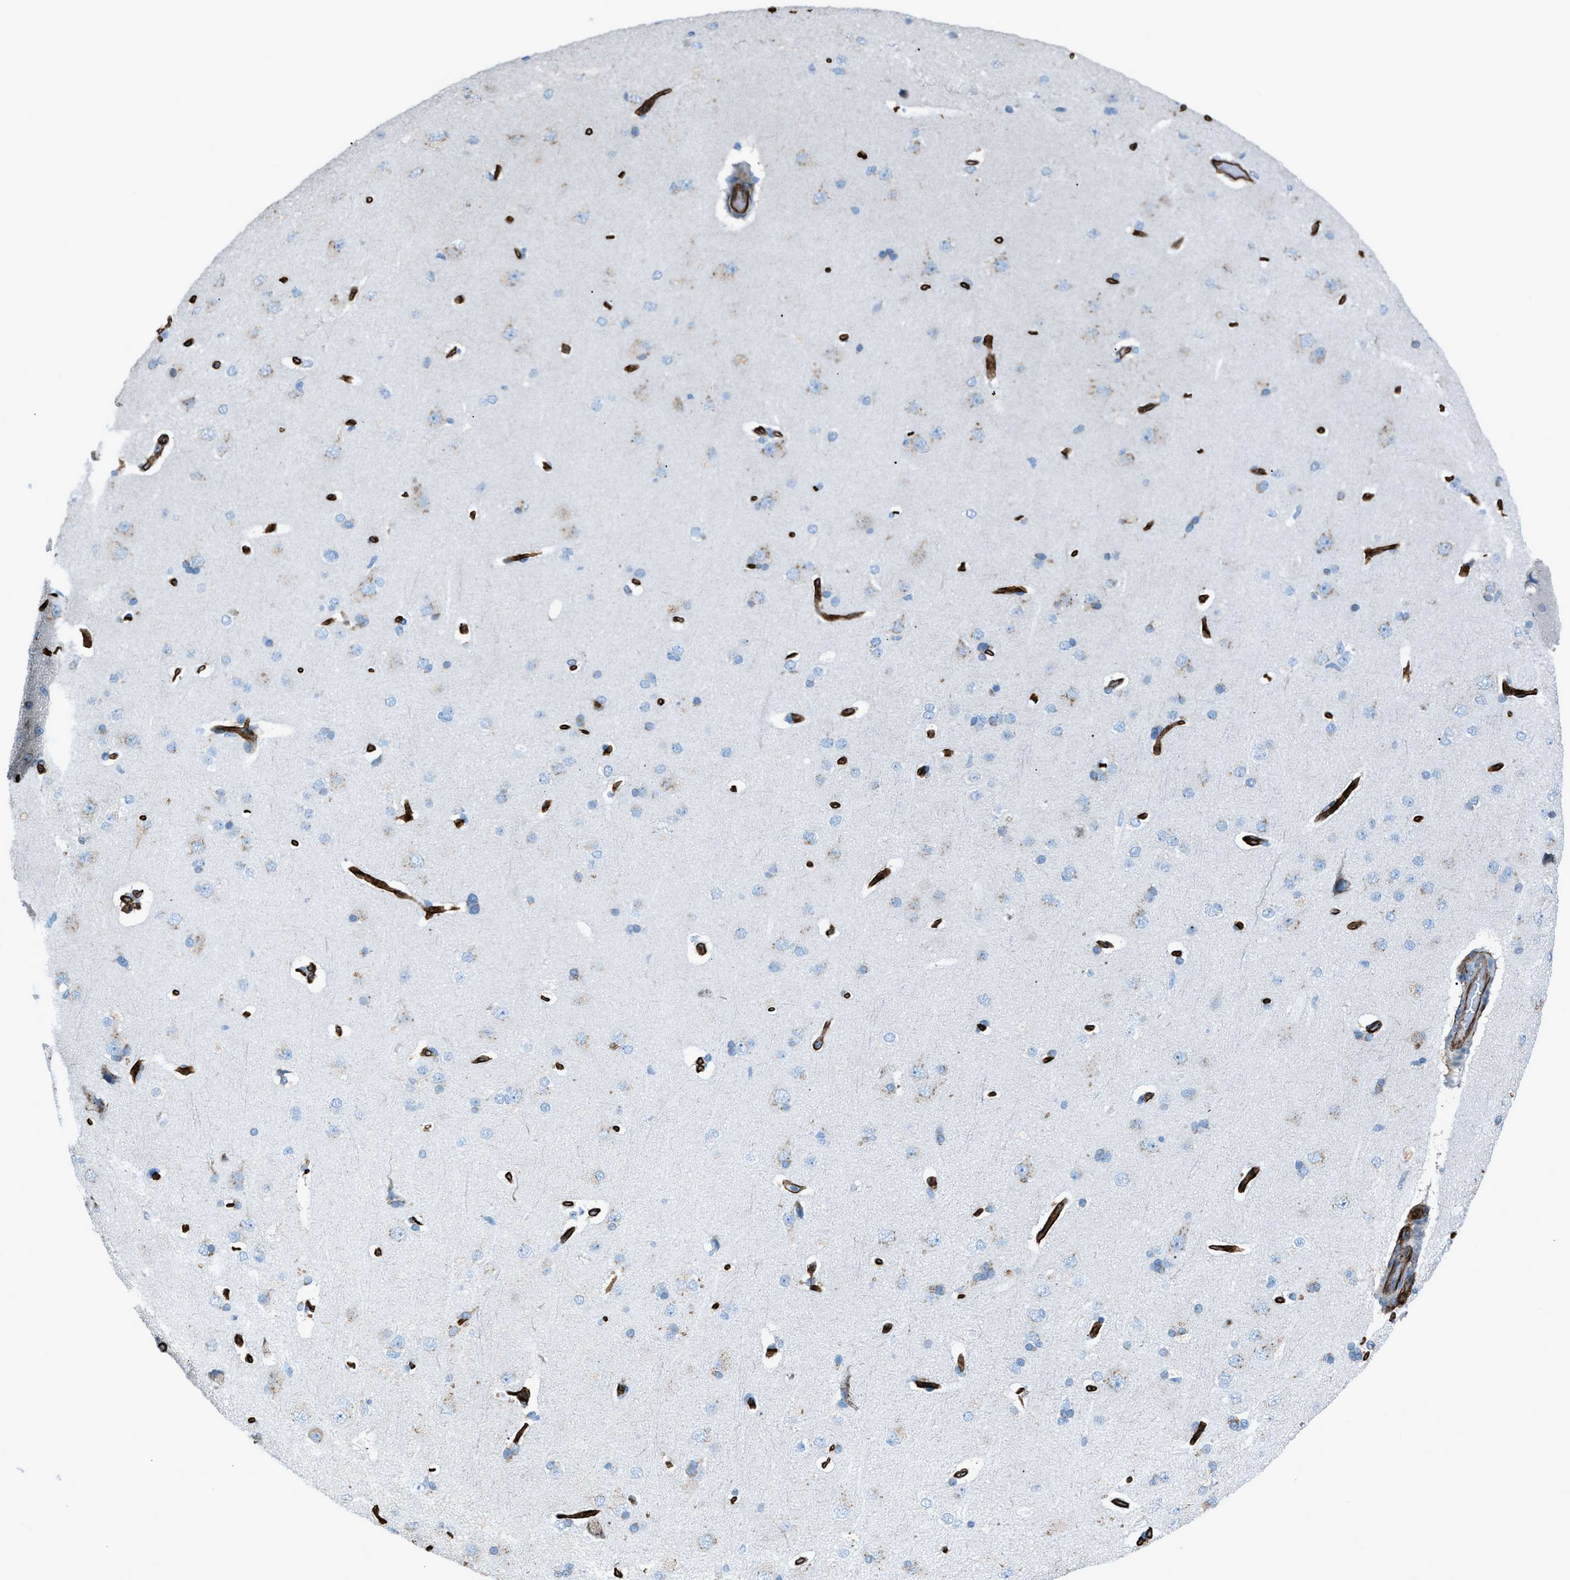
{"staining": {"intensity": "strong", "quantity": ">75%", "location": "cytoplasmic/membranous"}, "tissue": "cerebral cortex", "cell_type": "Endothelial cells", "image_type": "normal", "snomed": [{"axis": "morphology", "description": "Normal tissue, NOS"}, {"axis": "topography", "description": "Cerebral cortex"}], "caption": "Cerebral cortex stained with DAB IHC demonstrates high levels of strong cytoplasmic/membranous expression in about >75% of endothelial cells.", "gene": "SLC22A15", "patient": {"sex": "male", "age": 62}}